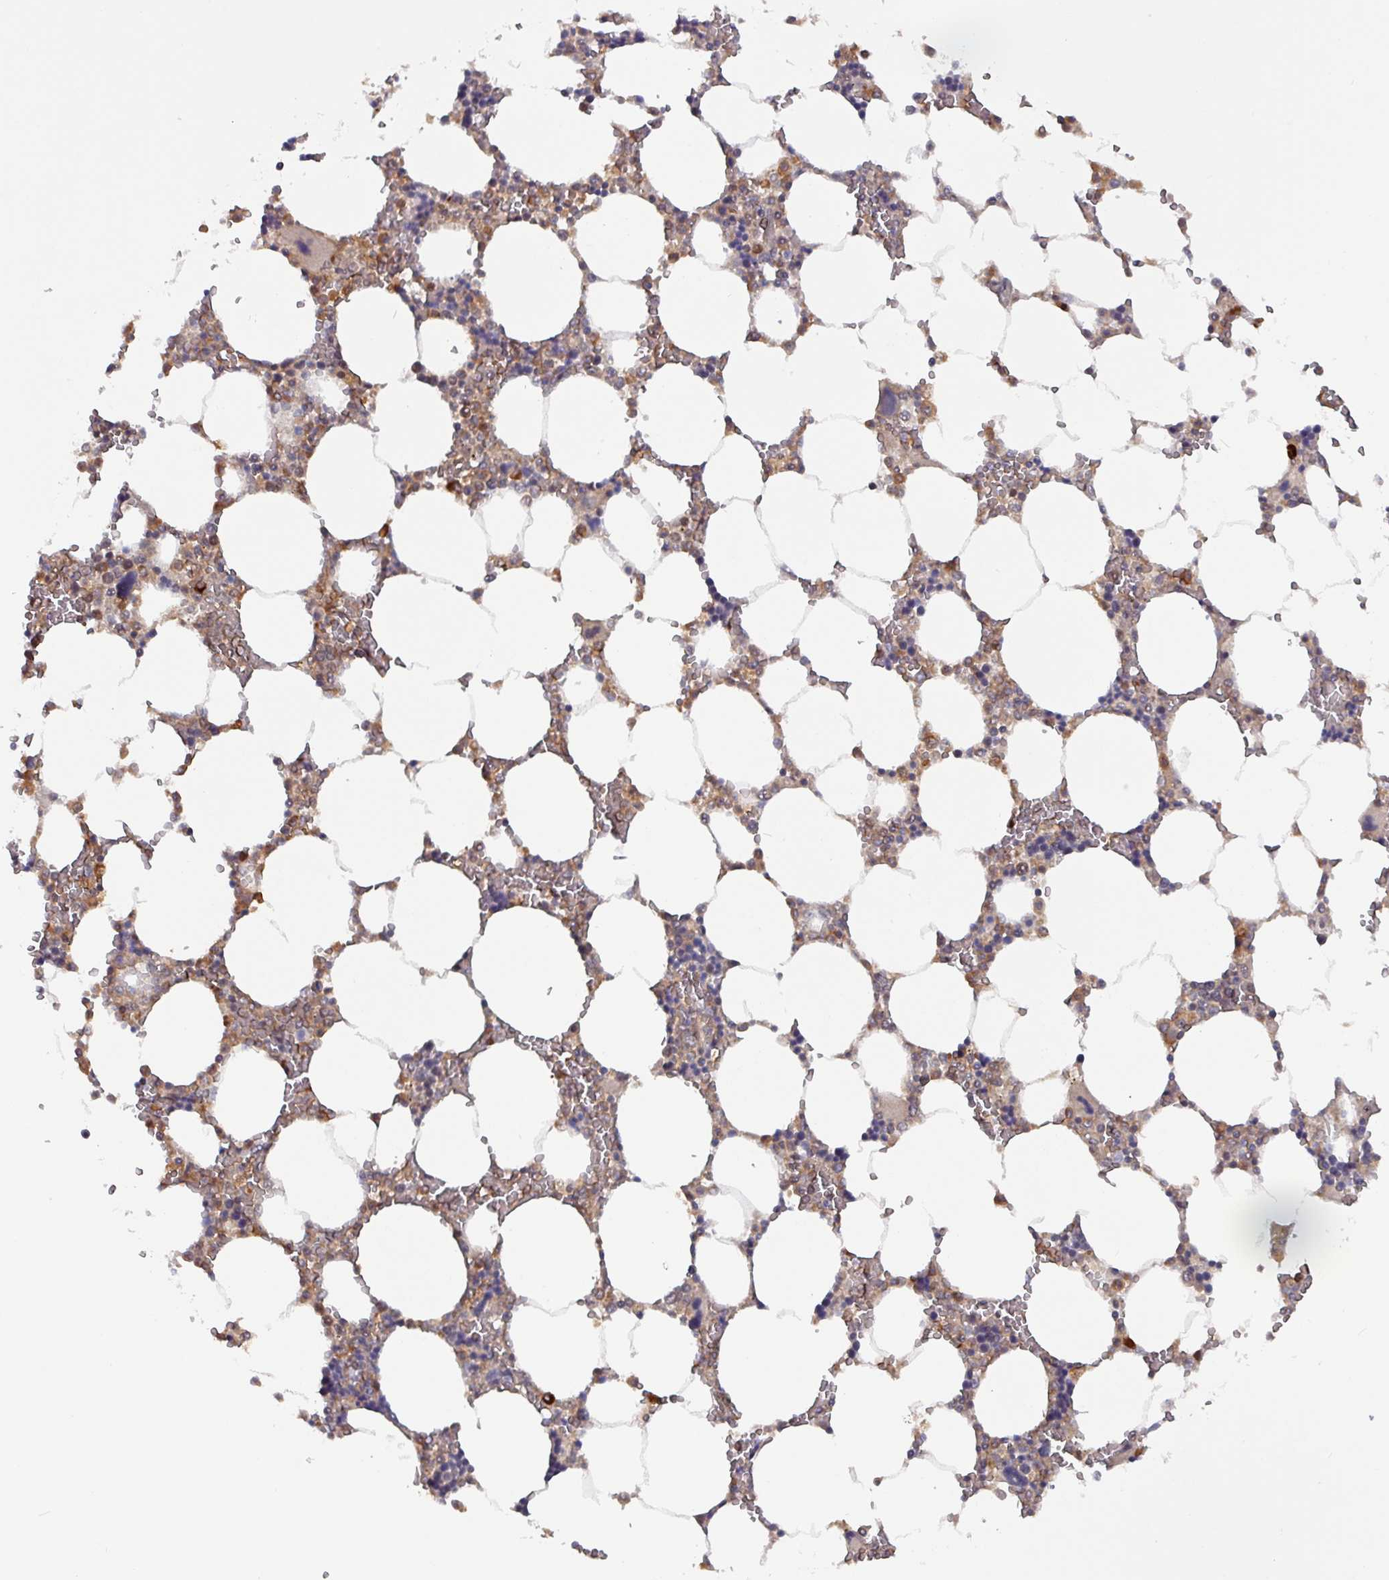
{"staining": {"intensity": "moderate", "quantity": "<25%", "location": "cytoplasmic/membranous"}, "tissue": "bone marrow", "cell_type": "Hematopoietic cells", "image_type": "normal", "snomed": [{"axis": "morphology", "description": "Normal tissue, NOS"}, {"axis": "topography", "description": "Bone marrow"}], "caption": "About <25% of hematopoietic cells in unremarkable bone marrow demonstrate moderate cytoplasmic/membranous protein staining as visualized by brown immunohistochemical staining.", "gene": "PRRX1", "patient": {"sex": "male", "age": 64}}